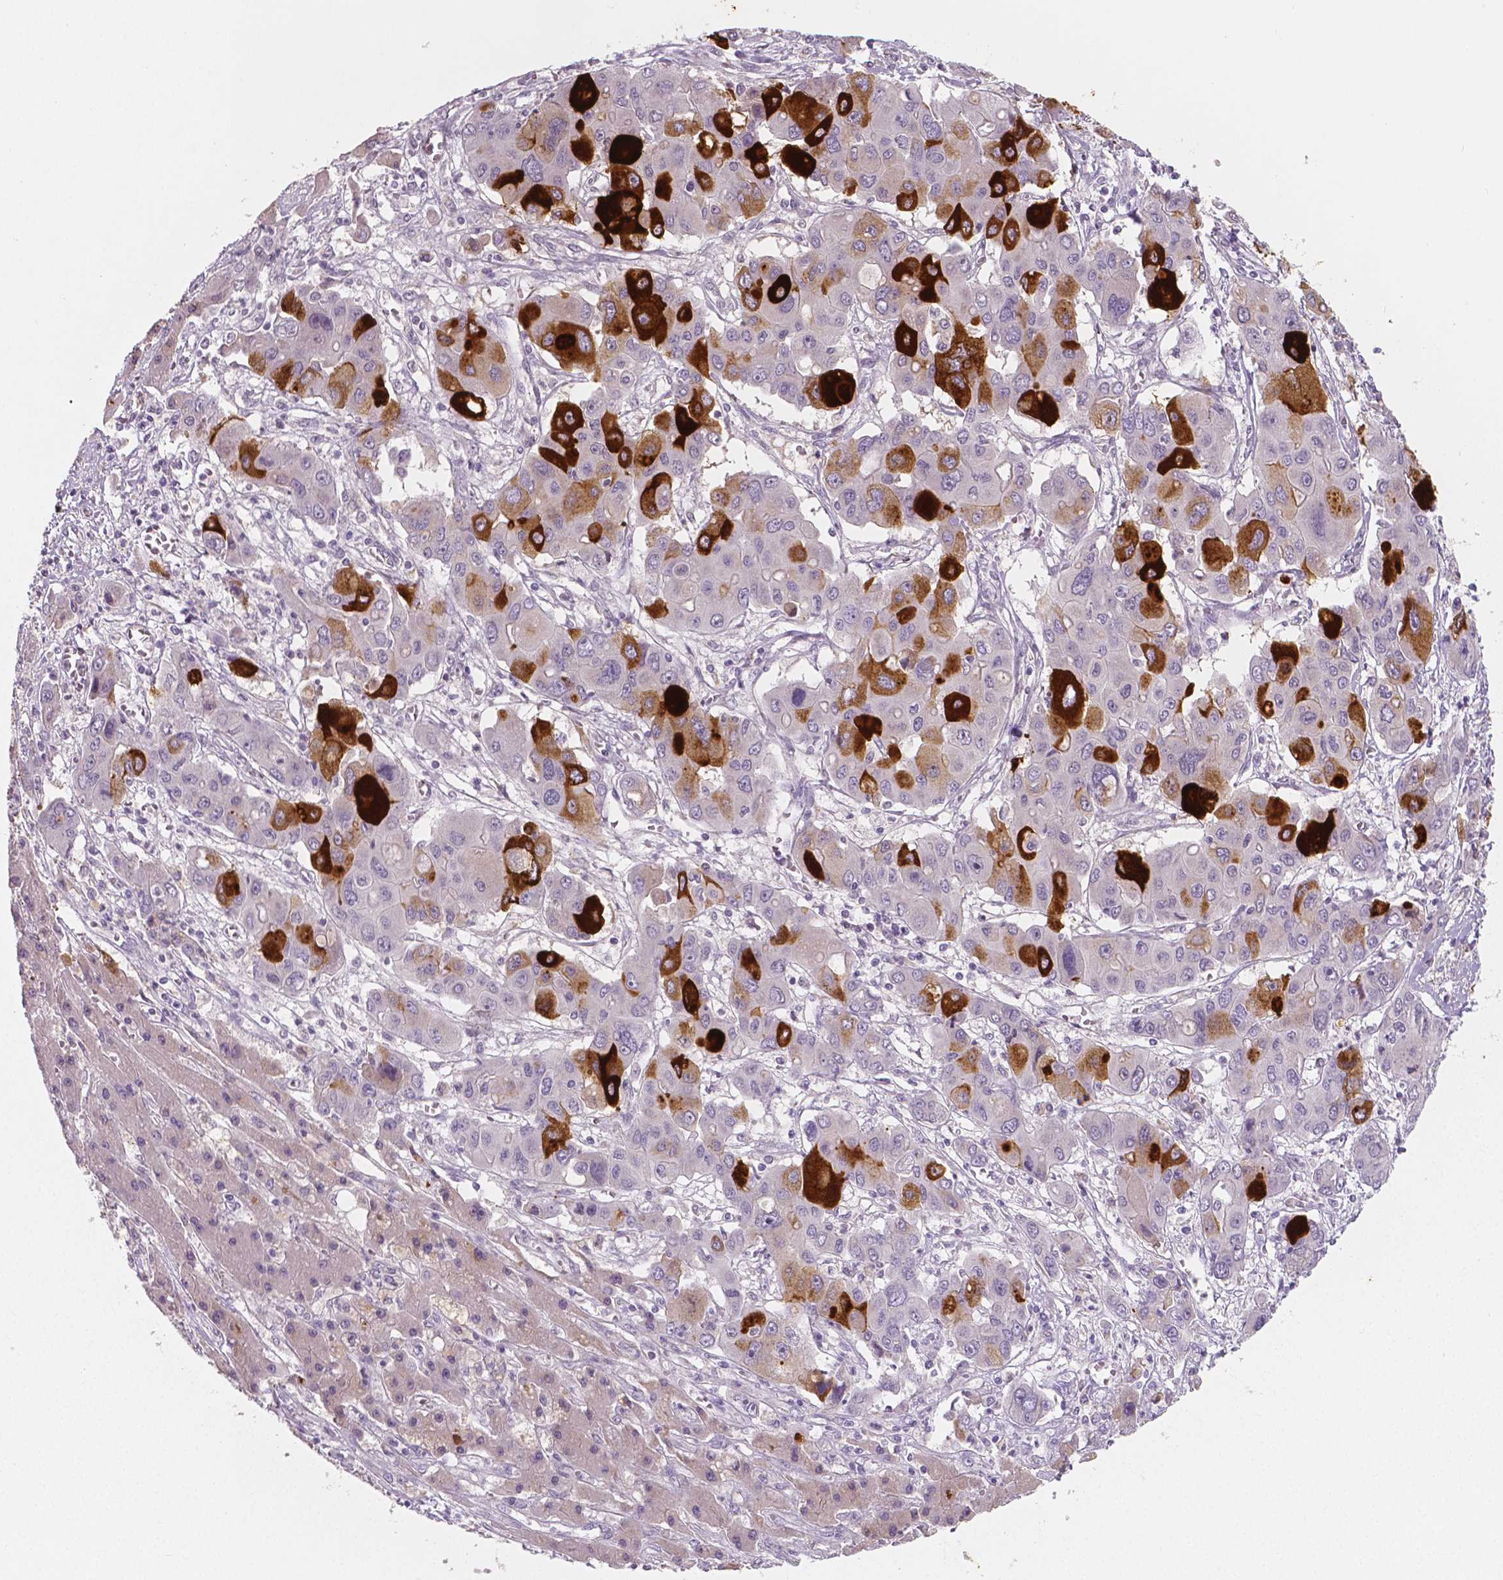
{"staining": {"intensity": "strong", "quantity": "<25%", "location": "cytoplasmic/membranous"}, "tissue": "liver cancer", "cell_type": "Tumor cells", "image_type": "cancer", "snomed": [{"axis": "morphology", "description": "Cholangiocarcinoma"}, {"axis": "topography", "description": "Liver"}], "caption": "Immunohistochemistry of human liver cholangiocarcinoma displays medium levels of strong cytoplasmic/membranous positivity in approximately <25% of tumor cells.", "gene": "APOA4", "patient": {"sex": "male", "age": 67}}